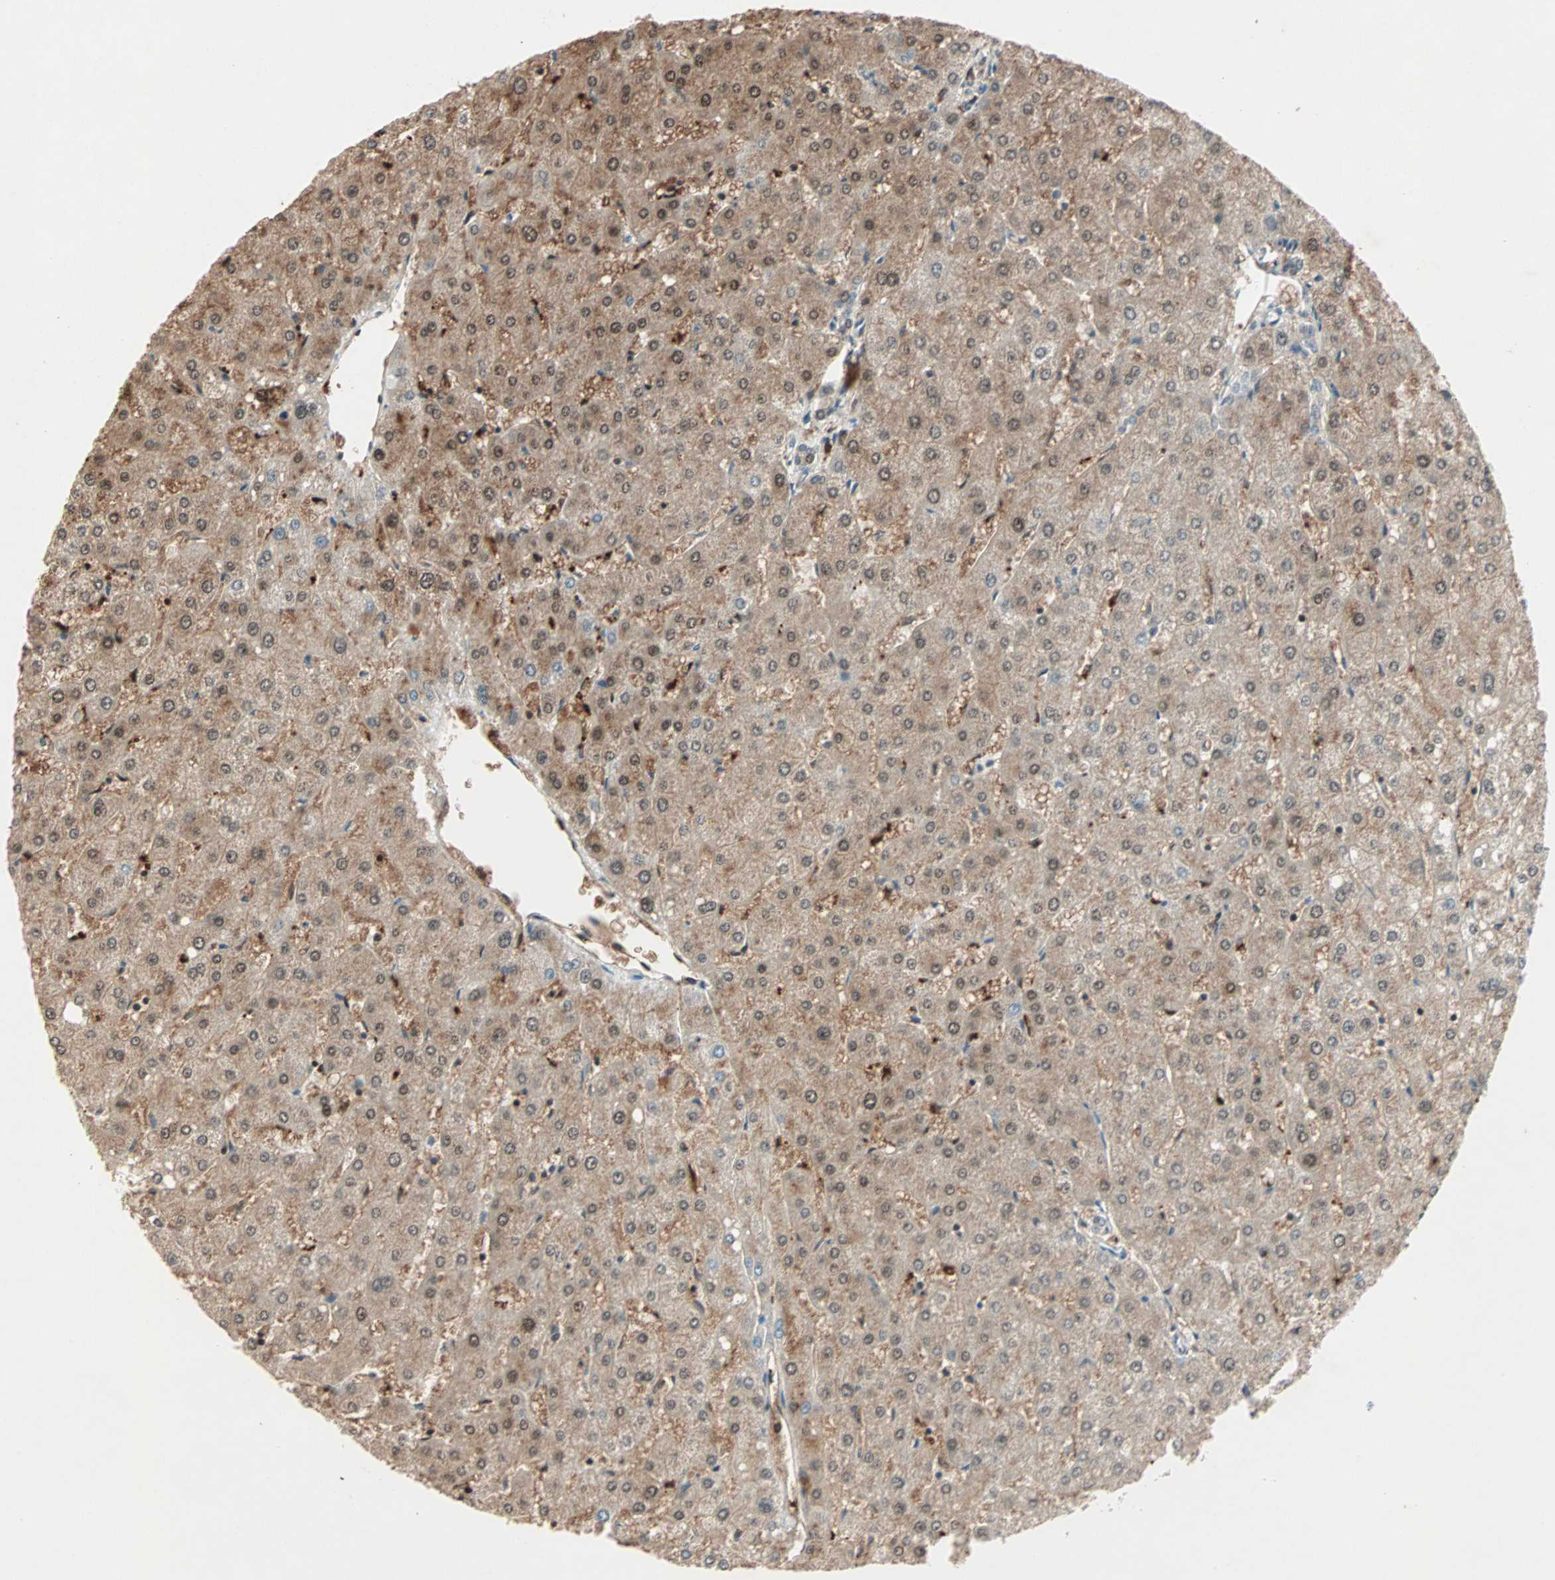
{"staining": {"intensity": "weak", "quantity": ">75%", "location": "cytoplasmic/membranous"}, "tissue": "liver", "cell_type": "Cholangiocytes", "image_type": "normal", "snomed": [{"axis": "morphology", "description": "Normal tissue, NOS"}, {"axis": "topography", "description": "Liver"}], "caption": "Immunohistochemistry histopathology image of unremarkable liver: liver stained using immunohistochemistry demonstrates low levels of weak protein expression localized specifically in the cytoplasmic/membranous of cholangiocytes, appearing as a cytoplasmic/membranous brown color.", "gene": "RTL6", "patient": {"sex": "male", "age": 67}}